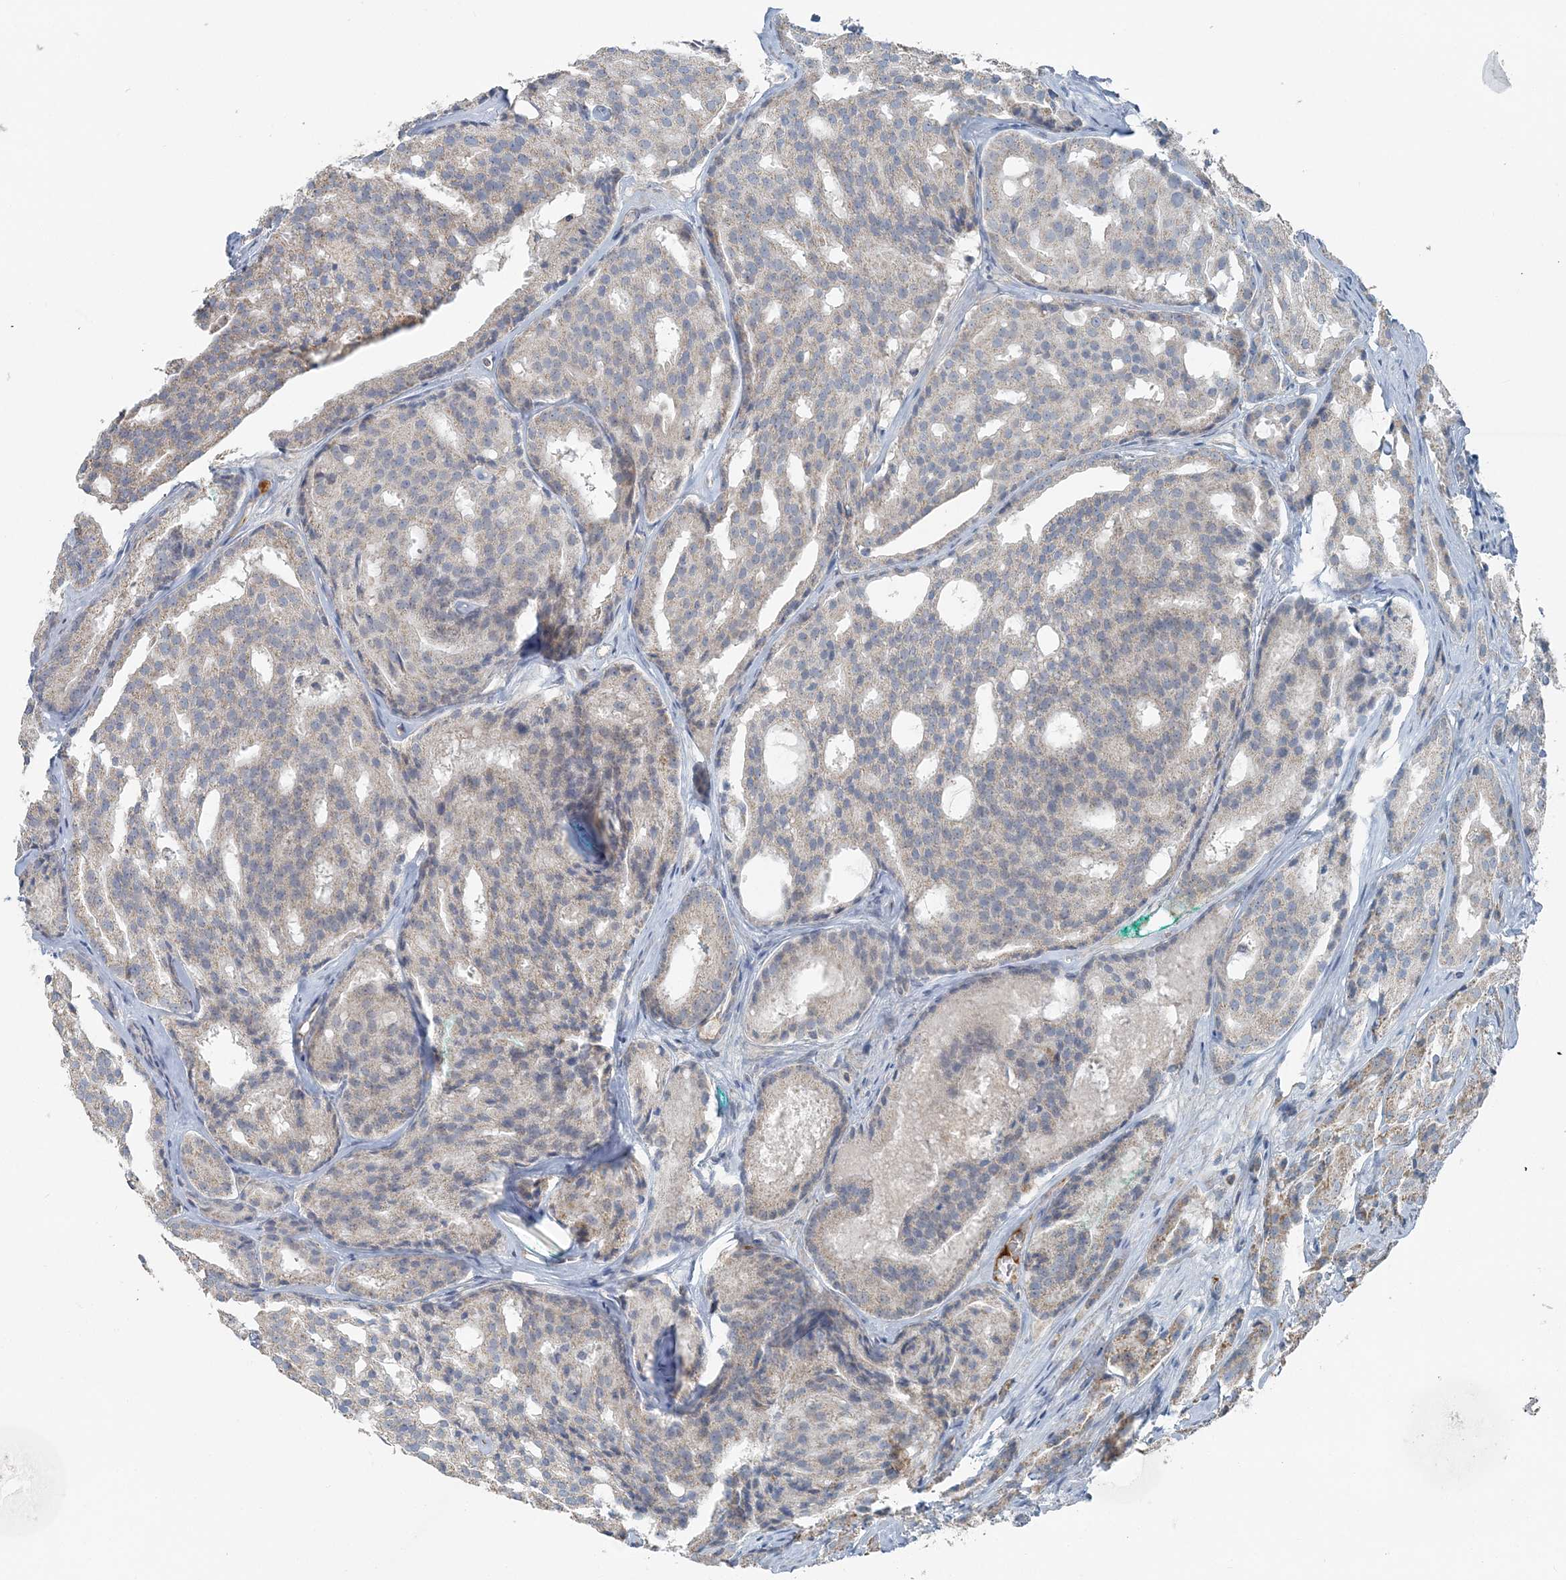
{"staining": {"intensity": "negative", "quantity": "none", "location": "none"}, "tissue": "prostate cancer", "cell_type": "Tumor cells", "image_type": "cancer", "snomed": [{"axis": "morphology", "description": "Adenocarcinoma, High grade"}, {"axis": "topography", "description": "Prostate"}], "caption": "A high-resolution histopathology image shows IHC staining of prostate cancer (high-grade adenocarcinoma), which reveals no significant staining in tumor cells.", "gene": "SLC22A16", "patient": {"sex": "male", "age": 64}}